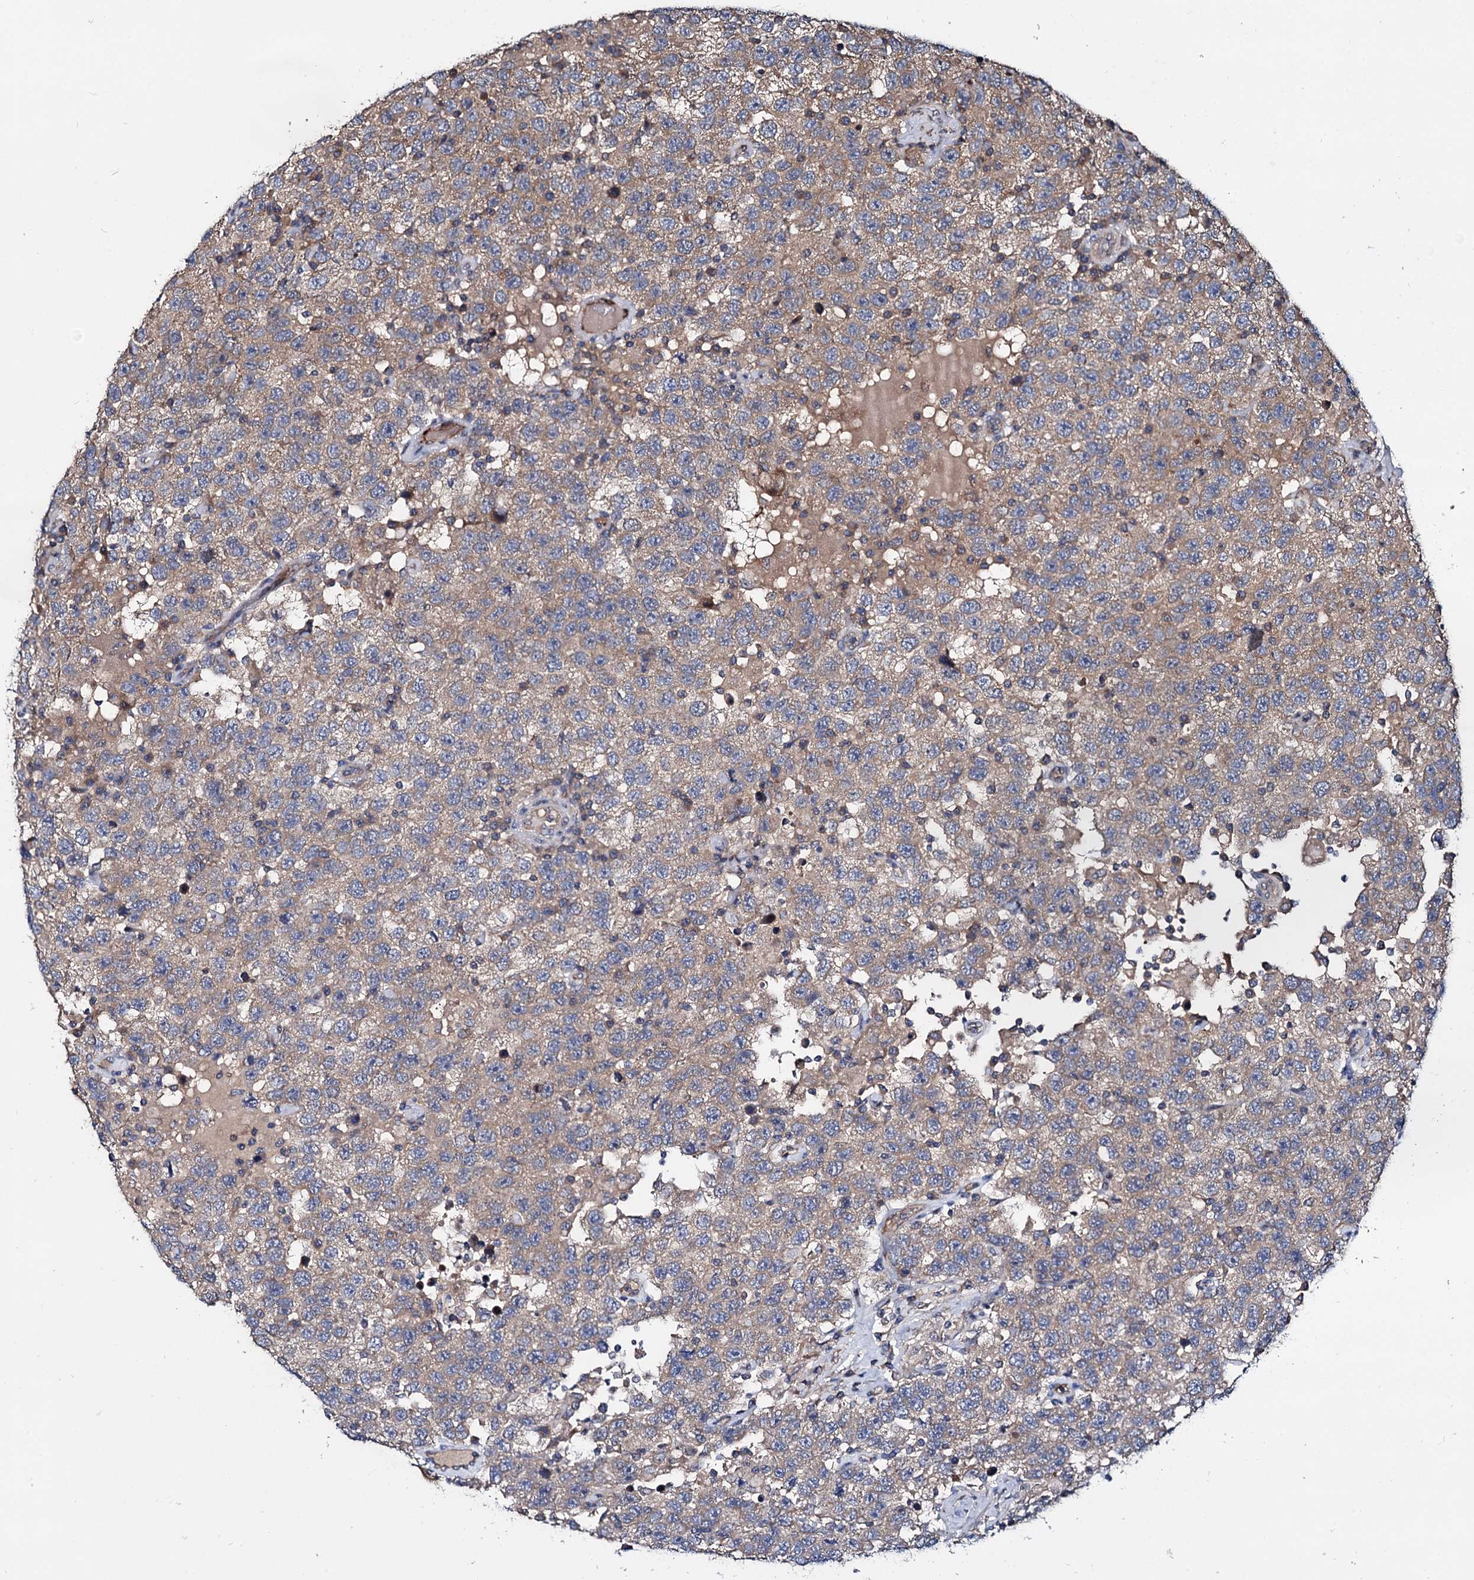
{"staining": {"intensity": "moderate", "quantity": "25%-75%", "location": "cytoplasmic/membranous"}, "tissue": "testis cancer", "cell_type": "Tumor cells", "image_type": "cancer", "snomed": [{"axis": "morphology", "description": "Seminoma, NOS"}, {"axis": "topography", "description": "Testis"}], "caption": "Immunohistochemistry (IHC) micrograph of neoplastic tissue: testis seminoma stained using immunohistochemistry (IHC) reveals medium levels of moderate protein expression localized specifically in the cytoplasmic/membranous of tumor cells, appearing as a cytoplasmic/membranous brown color.", "gene": "CEP192", "patient": {"sex": "male", "age": 41}}